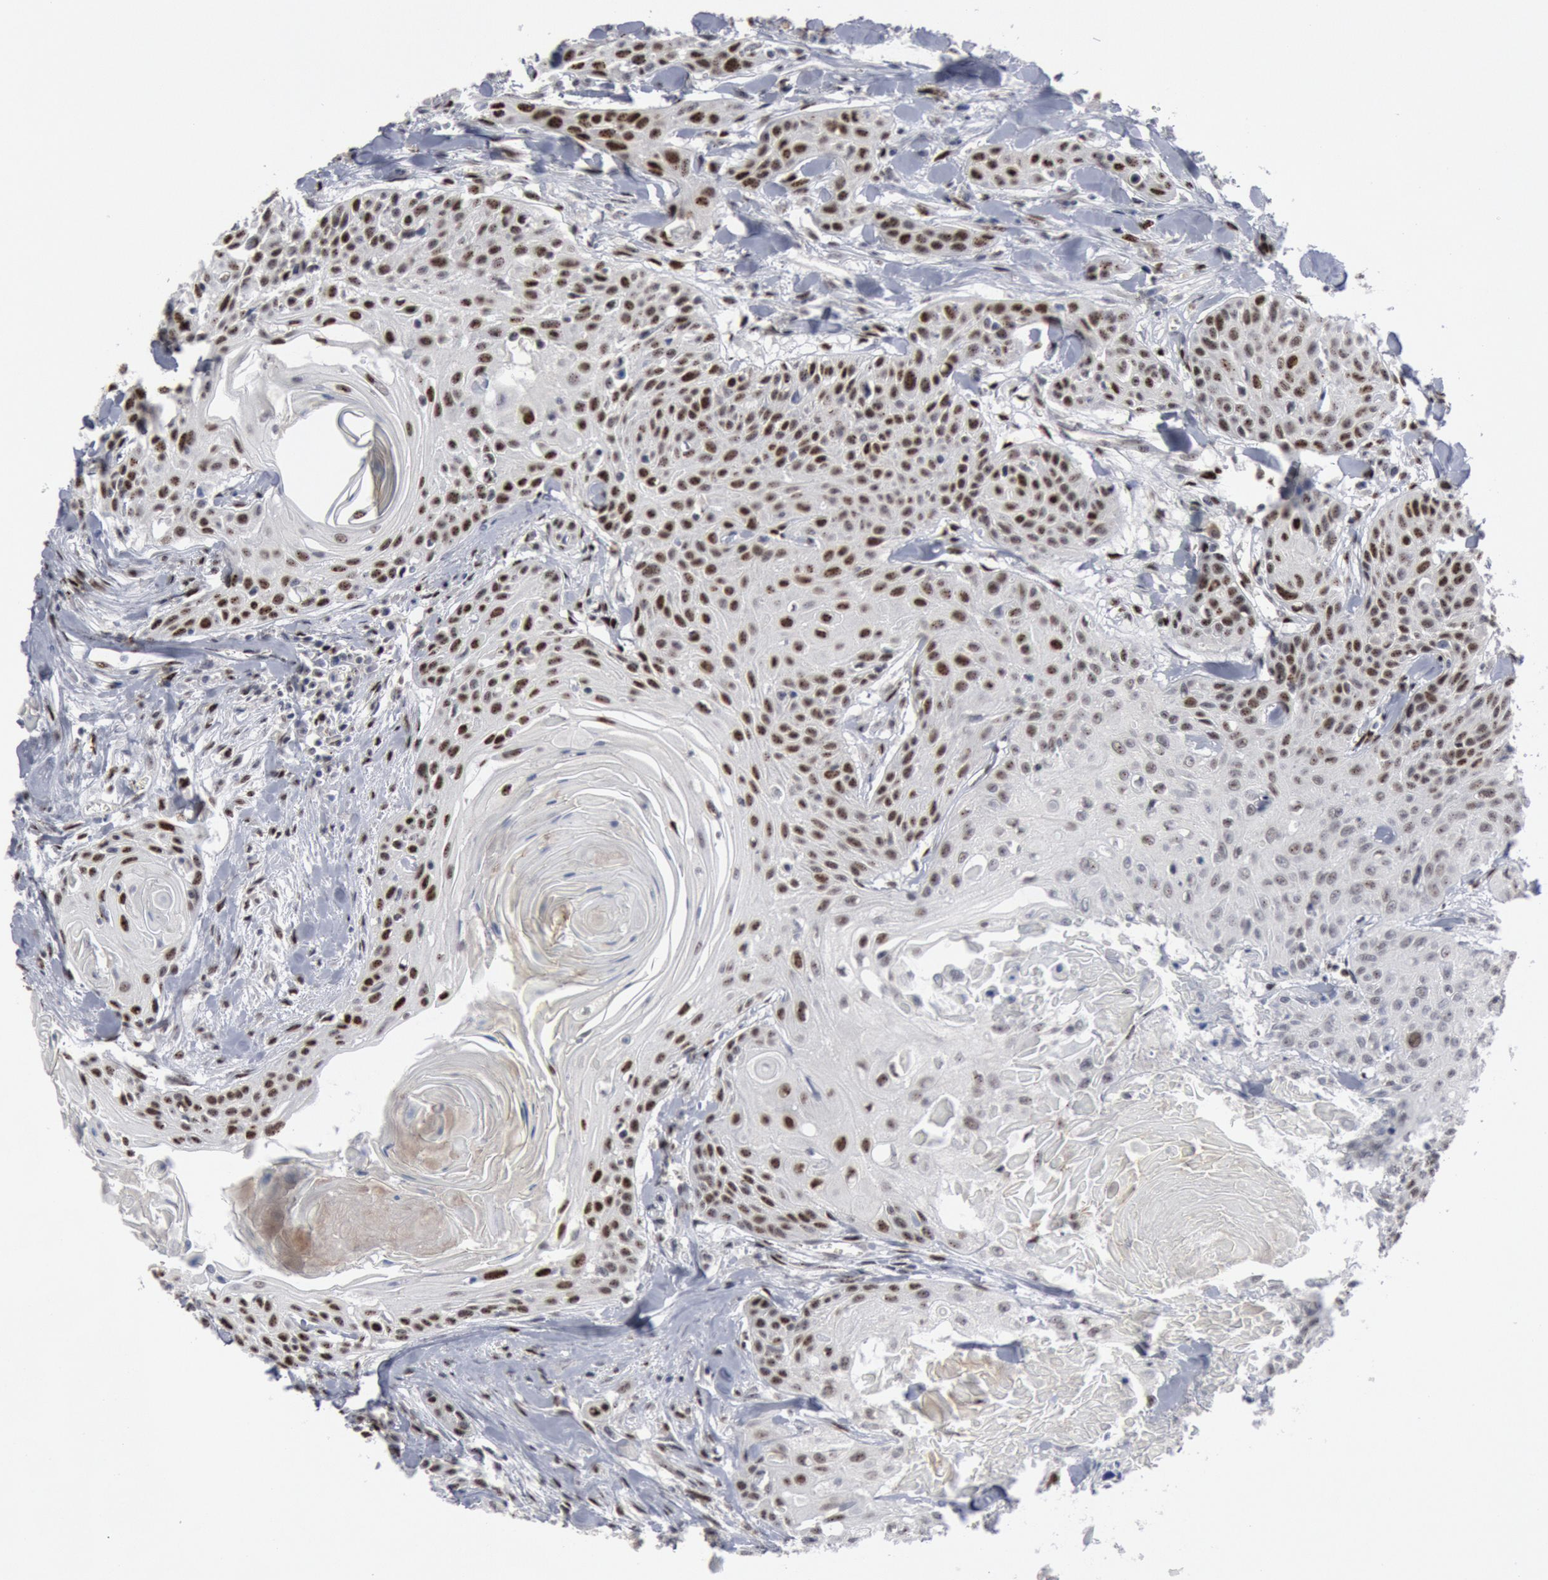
{"staining": {"intensity": "moderate", "quantity": ">75%", "location": "nuclear"}, "tissue": "head and neck cancer", "cell_type": "Tumor cells", "image_type": "cancer", "snomed": [{"axis": "morphology", "description": "Squamous cell carcinoma, NOS"}, {"axis": "morphology", "description": "Squamous cell carcinoma, metastatic, NOS"}, {"axis": "topography", "description": "Lymph node"}, {"axis": "topography", "description": "Salivary gland"}, {"axis": "topography", "description": "Head-Neck"}], "caption": "An IHC photomicrograph of tumor tissue is shown. Protein staining in brown labels moderate nuclear positivity in squamous cell carcinoma (head and neck) within tumor cells.", "gene": "FOXO1", "patient": {"sex": "female", "age": 74}}